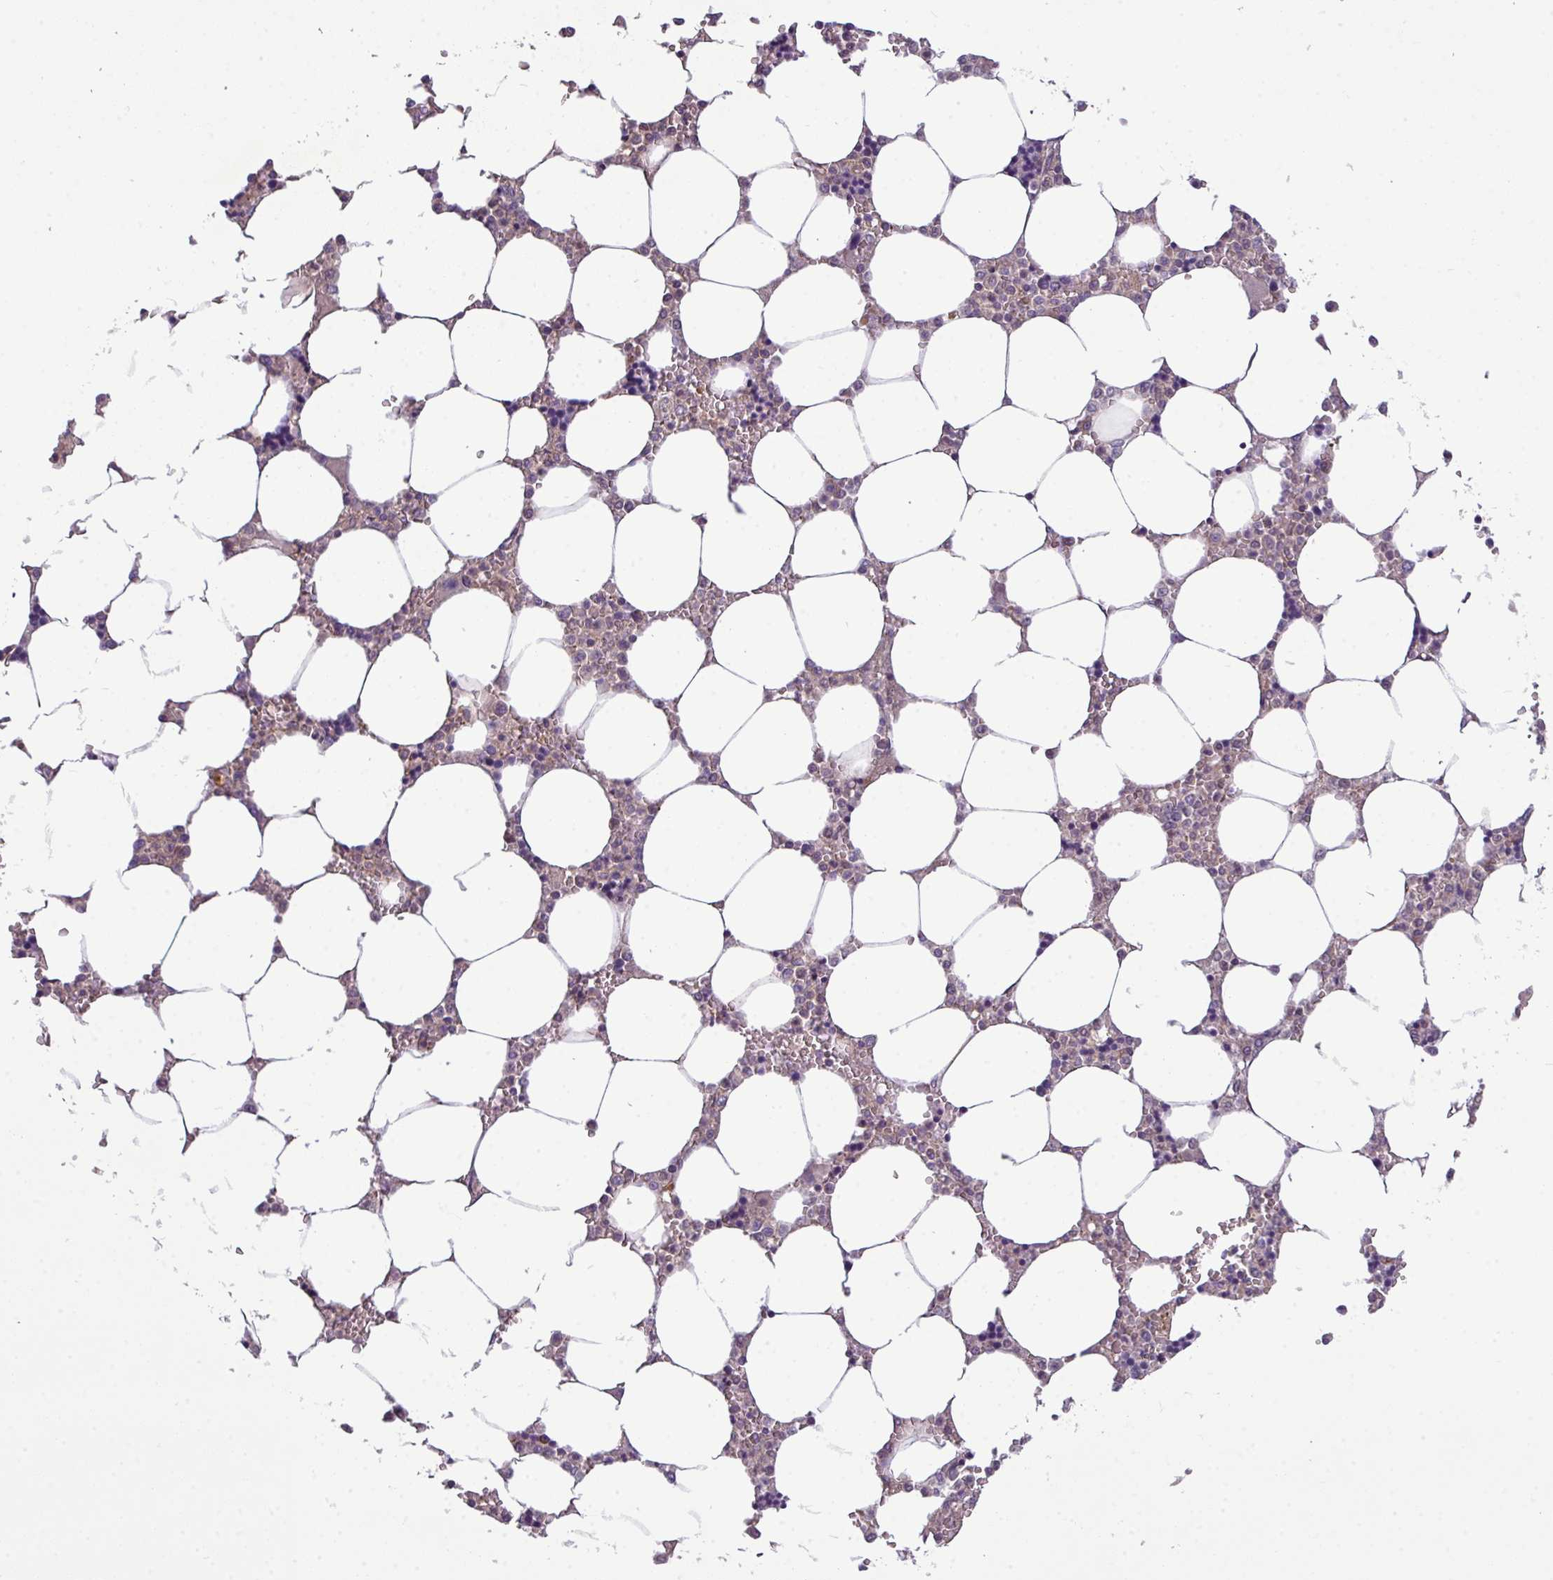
{"staining": {"intensity": "negative", "quantity": "none", "location": "none"}, "tissue": "bone marrow", "cell_type": "Hematopoietic cells", "image_type": "normal", "snomed": [{"axis": "morphology", "description": "Normal tissue, NOS"}, {"axis": "topography", "description": "Bone marrow"}], "caption": "IHC of normal bone marrow reveals no positivity in hematopoietic cells. The staining was performed using DAB to visualize the protein expression in brown, while the nuclei were stained in blue with hematoxylin (Magnification: 20x).", "gene": "ZNF35", "patient": {"sex": "male", "age": 64}}